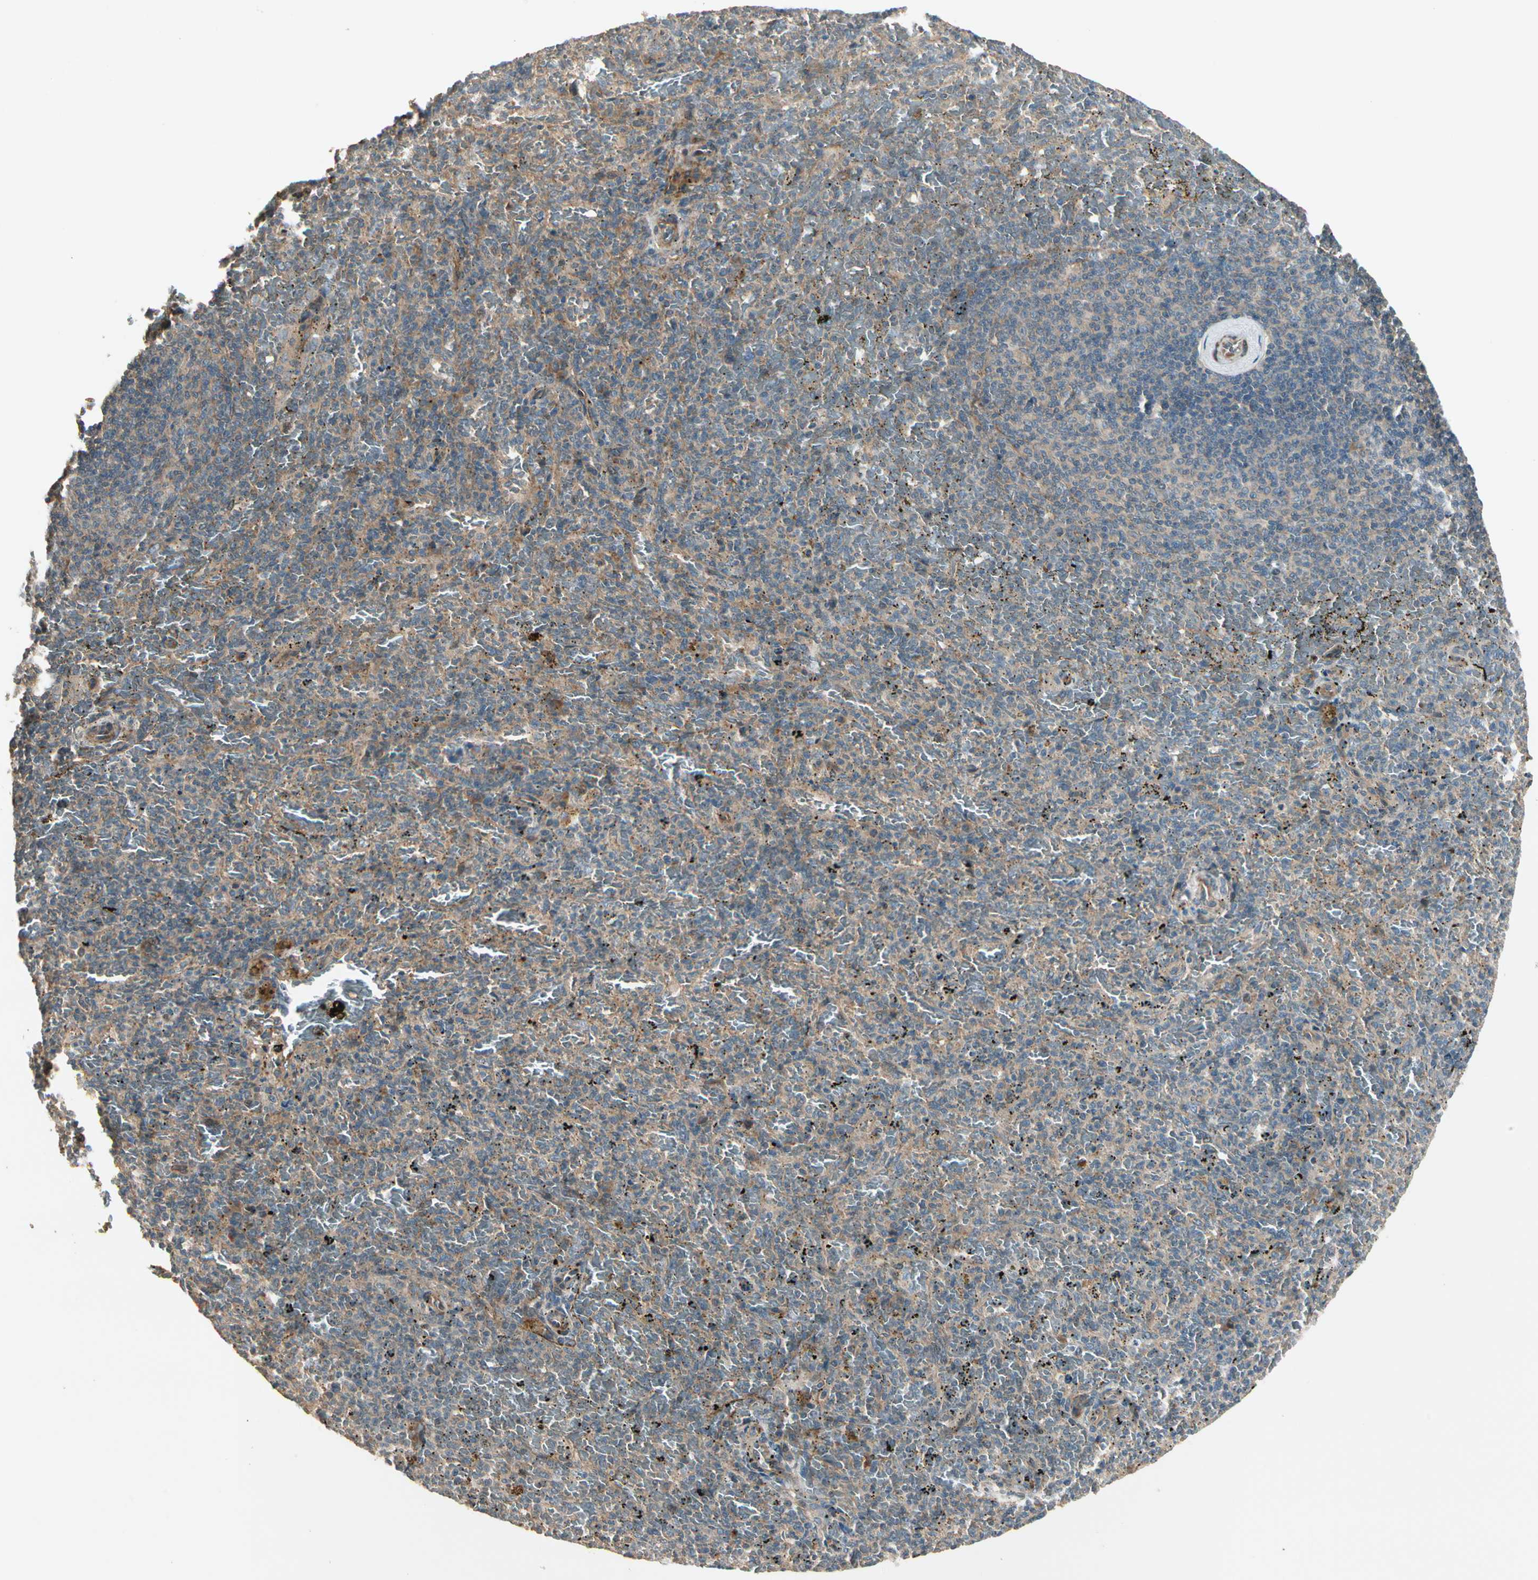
{"staining": {"intensity": "weak", "quantity": "25%-75%", "location": "cytoplasmic/membranous"}, "tissue": "spleen", "cell_type": "Cells in red pulp", "image_type": "normal", "snomed": [{"axis": "morphology", "description": "Normal tissue, NOS"}, {"axis": "topography", "description": "Spleen"}], "caption": "Immunohistochemical staining of normal human spleen reveals weak cytoplasmic/membranous protein positivity in approximately 25%-75% of cells in red pulp.", "gene": "ACVR1", "patient": {"sex": "female", "age": 43}}